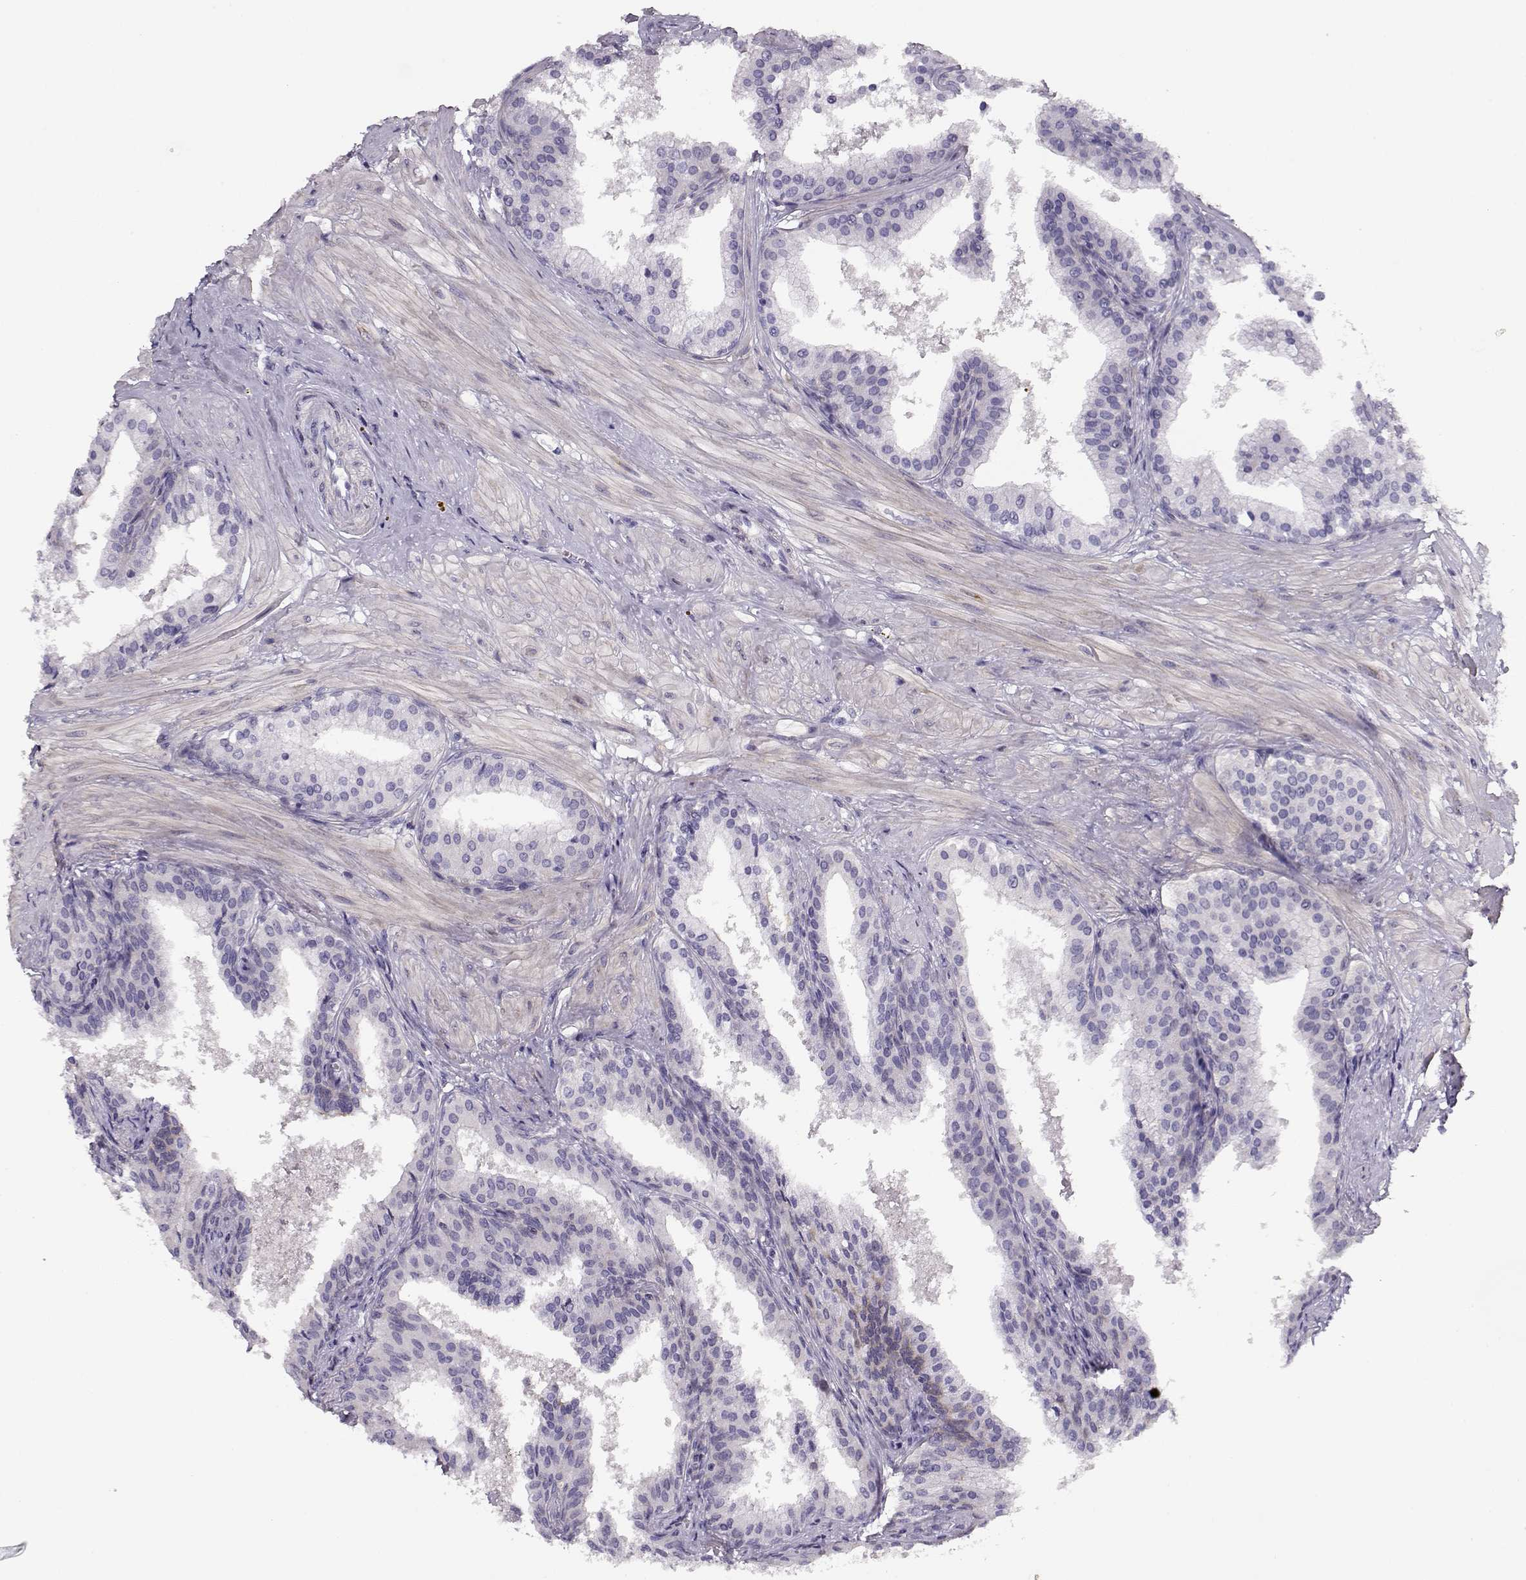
{"staining": {"intensity": "negative", "quantity": "none", "location": "none"}, "tissue": "prostate cancer", "cell_type": "Tumor cells", "image_type": "cancer", "snomed": [{"axis": "morphology", "description": "Adenocarcinoma, Low grade"}, {"axis": "topography", "description": "Prostate"}], "caption": "This is an IHC photomicrograph of low-grade adenocarcinoma (prostate). There is no staining in tumor cells.", "gene": "CRX", "patient": {"sex": "male", "age": 56}}